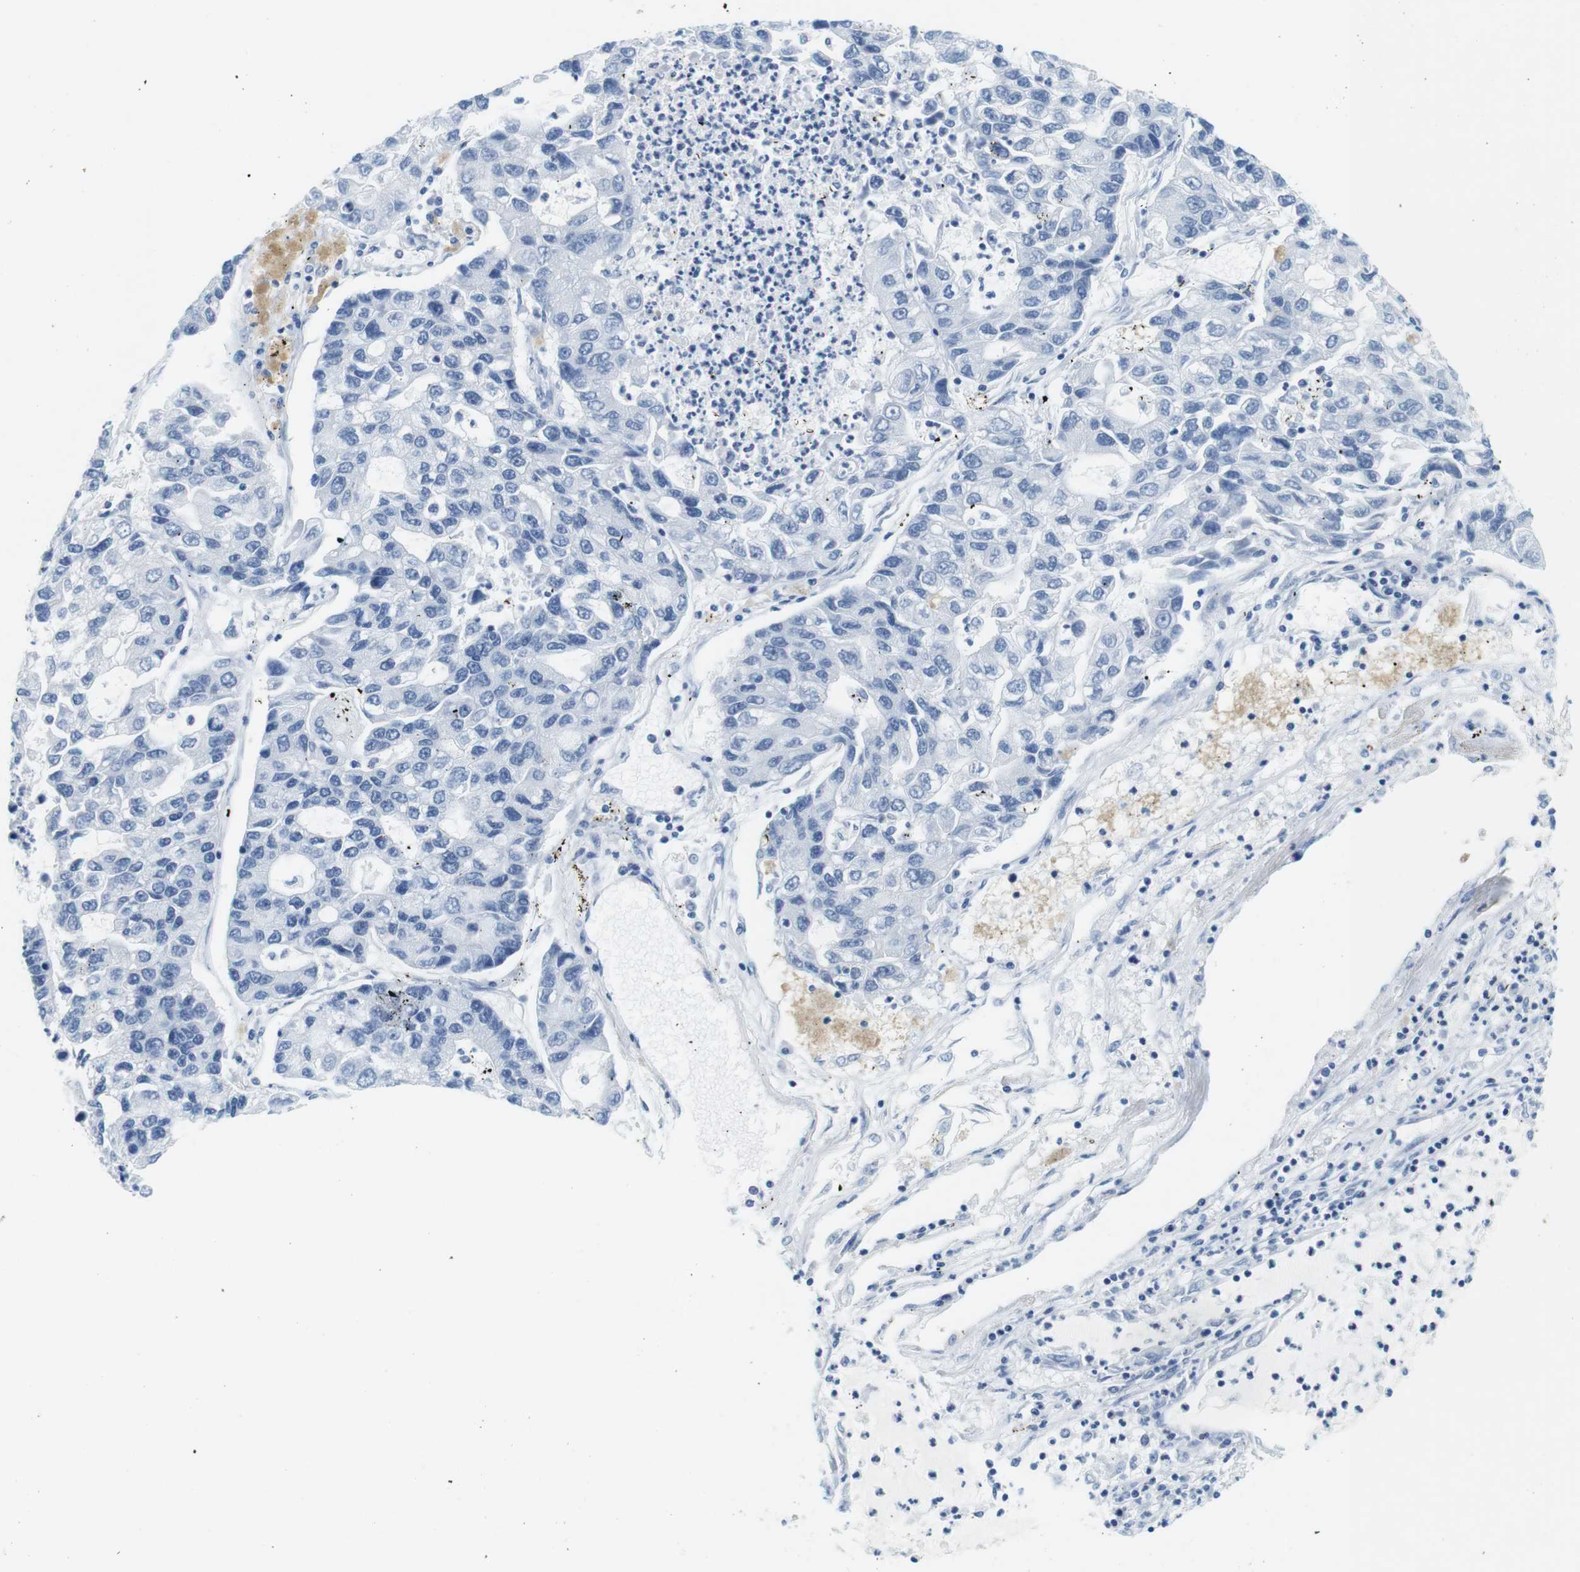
{"staining": {"intensity": "negative", "quantity": "none", "location": "none"}, "tissue": "lung cancer", "cell_type": "Tumor cells", "image_type": "cancer", "snomed": [{"axis": "morphology", "description": "Adenocarcinoma, NOS"}, {"axis": "topography", "description": "Lung"}], "caption": "The immunohistochemistry histopathology image has no significant positivity in tumor cells of lung adenocarcinoma tissue. The staining was performed using DAB (3,3'-diaminobenzidine) to visualize the protein expression in brown, while the nuclei were stained in blue with hematoxylin (Magnification: 20x).", "gene": "CYP2C9", "patient": {"sex": "female", "age": 51}}